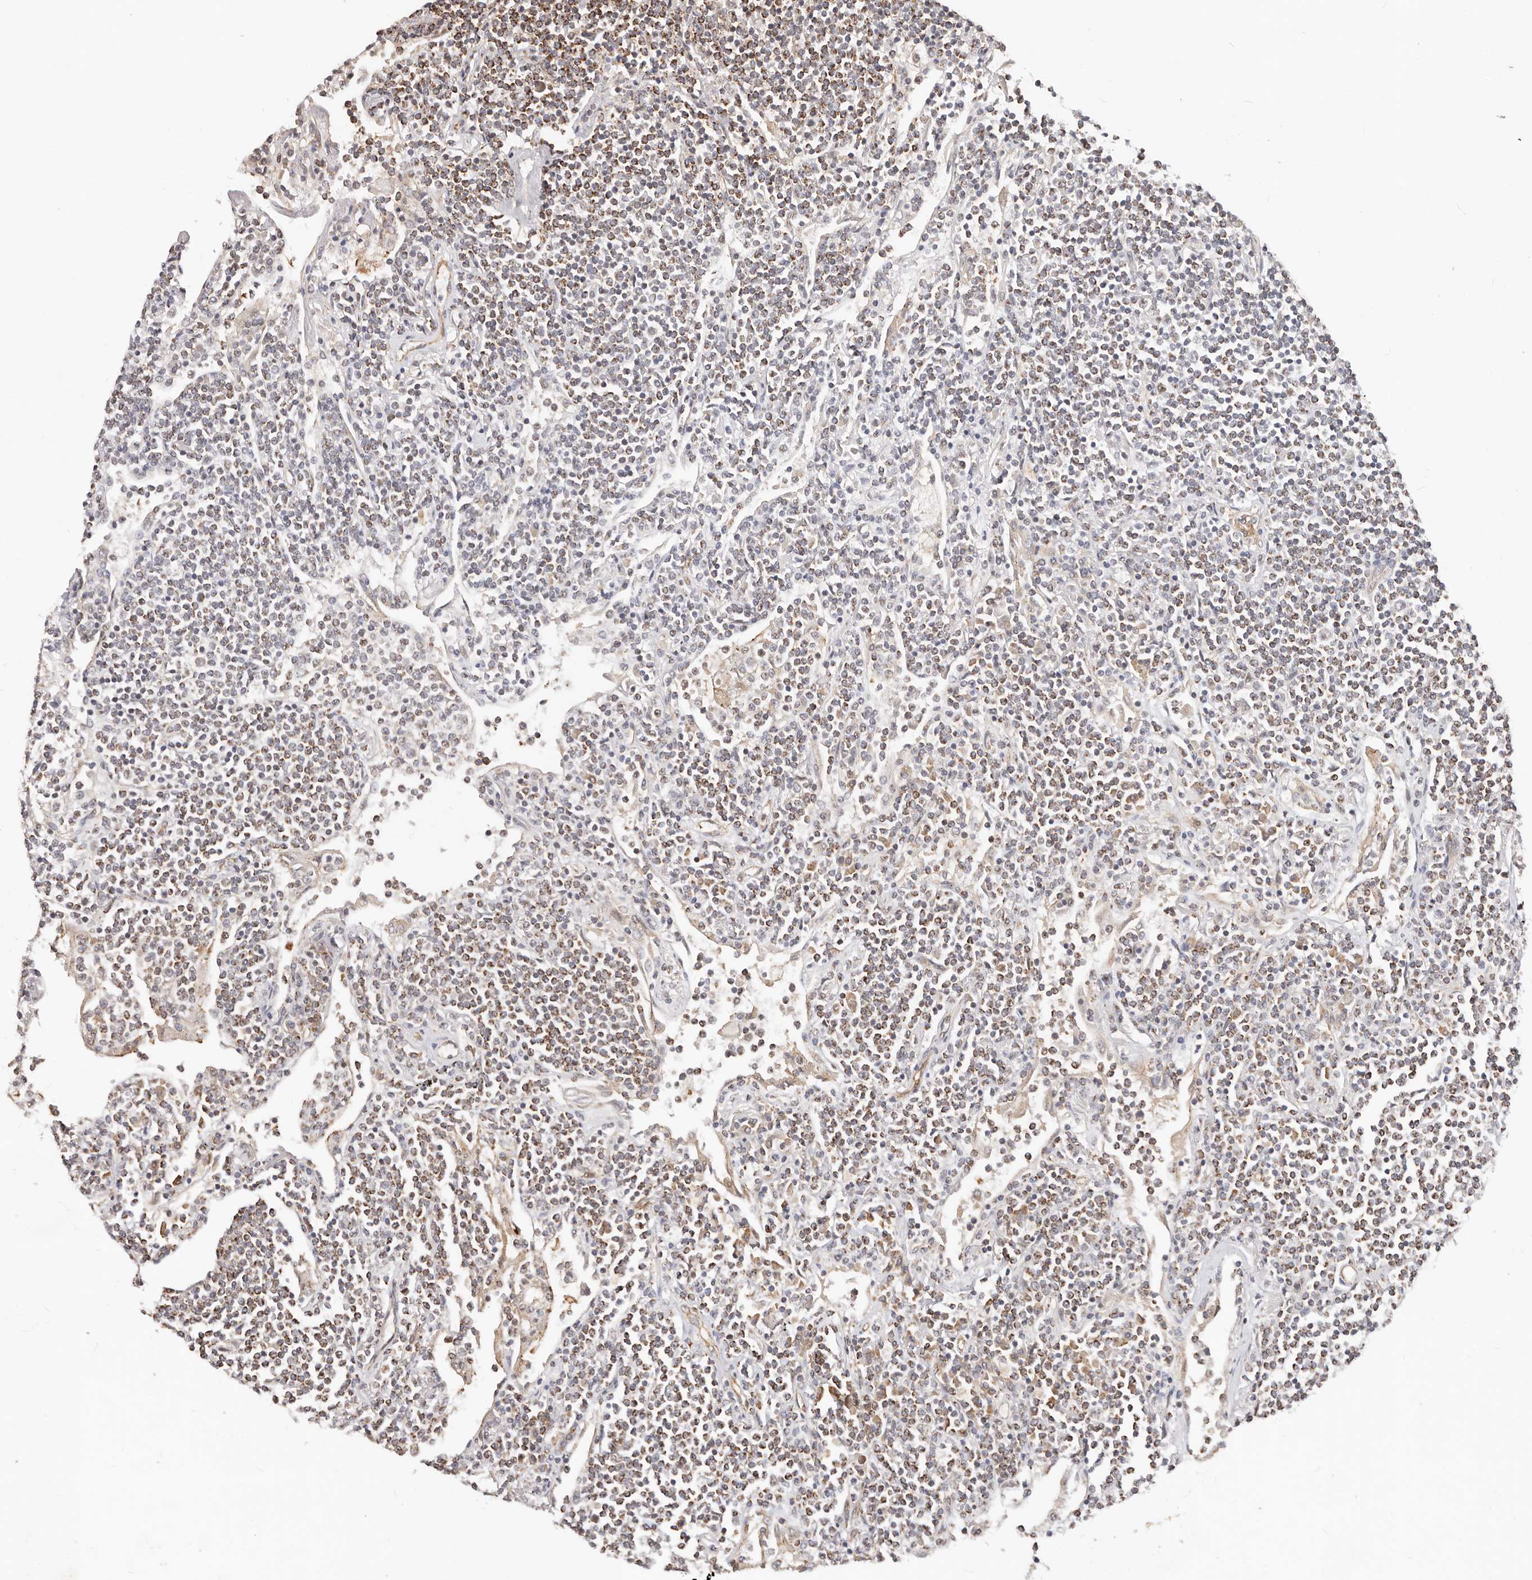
{"staining": {"intensity": "strong", "quantity": "25%-75%", "location": "cytoplasmic/membranous"}, "tissue": "lymphoma", "cell_type": "Tumor cells", "image_type": "cancer", "snomed": [{"axis": "morphology", "description": "Malignant lymphoma, non-Hodgkin's type, Low grade"}, {"axis": "topography", "description": "Lung"}], "caption": "A photomicrograph of malignant lymphoma, non-Hodgkin's type (low-grade) stained for a protein exhibits strong cytoplasmic/membranous brown staining in tumor cells. The protein of interest is stained brown, and the nuclei are stained in blue (DAB (3,3'-diaminobenzidine) IHC with brightfield microscopy, high magnification).", "gene": "USP49", "patient": {"sex": "female", "age": 71}}